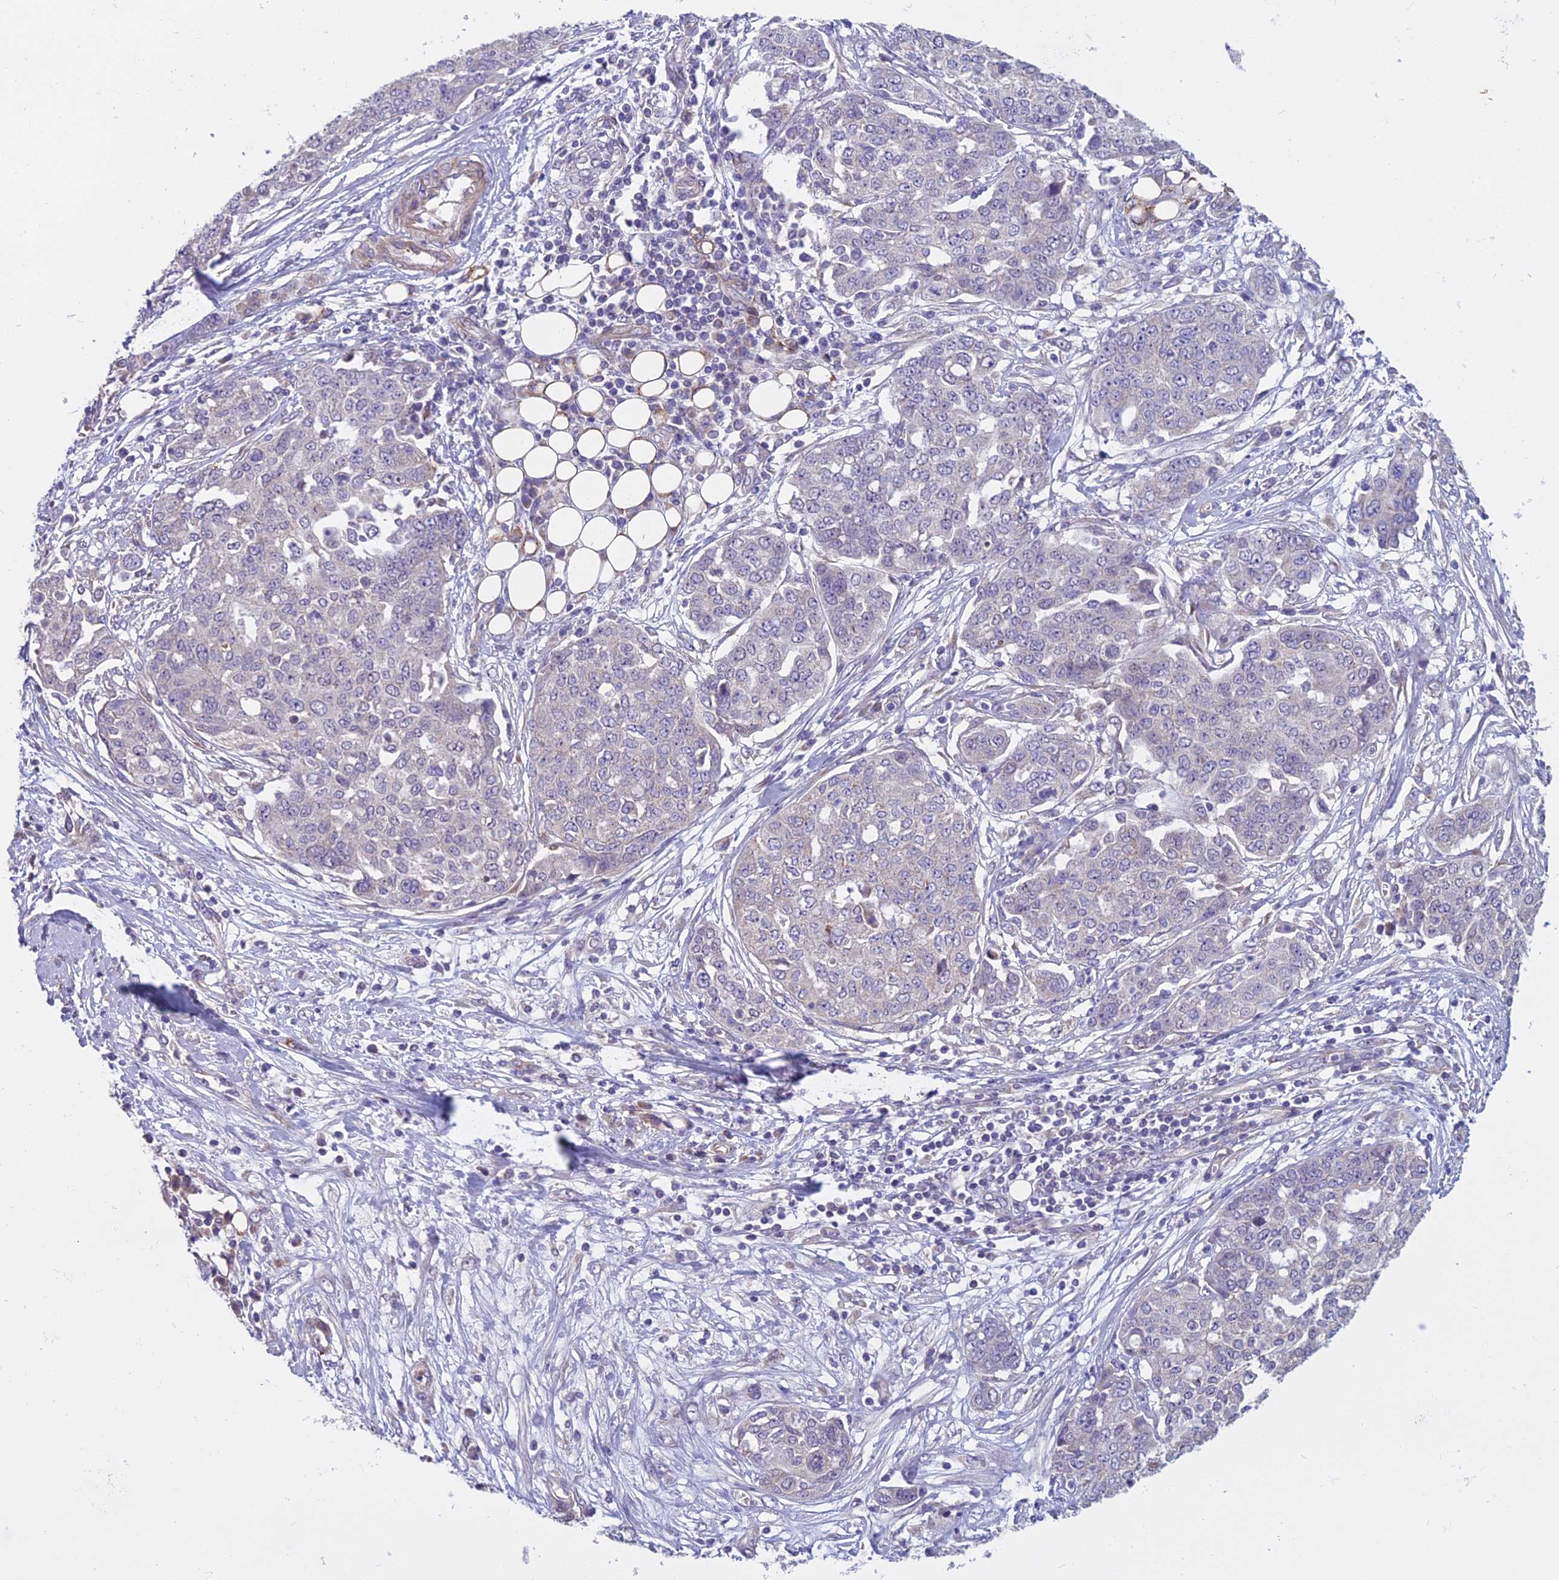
{"staining": {"intensity": "negative", "quantity": "none", "location": "none"}, "tissue": "ovarian cancer", "cell_type": "Tumor cells", "image_type": "cancer", "snomed": [{"axis": "morphology", "description": "Cystadenocarcinoma, serous, NOS"}, {"axis": "topography", "description": "Soft tissue"}, {"axis": "topography", "description": "Ovary"}], "caption": "This is an IHC histopathology image of human ovarian cancer (serous cystadenocarcinoma). There is no positivity in tumor cells.", "gene": "DUS2", "patient": {"sex": "female", "age": 57}}